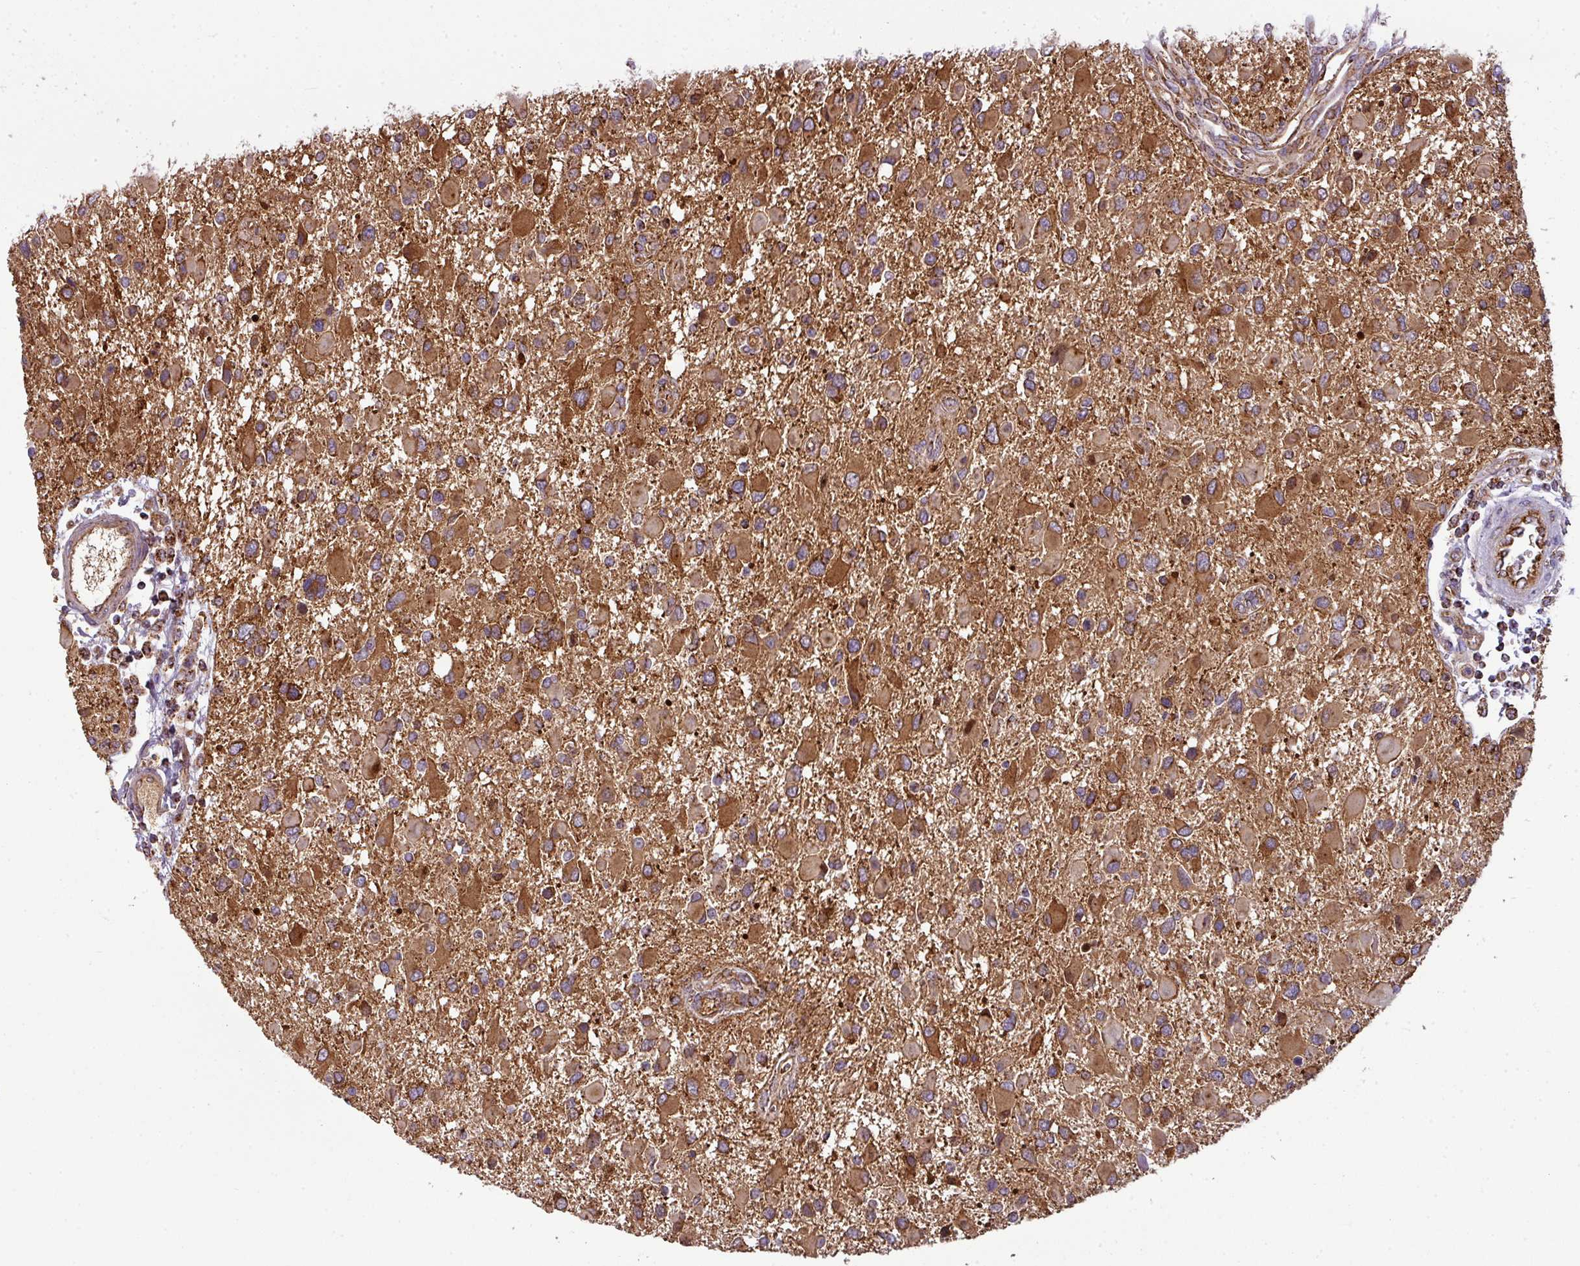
{"staining": {"intensity": "strong", "quantity": ">75%", "location": "cytoplasmic/membranous"}, "tissue": "glioma", "cell_type": "Tumor cells", "image_type": "cancer", "snomed": [{"axis": "morphology", "description": "Glioma, malignant, High grade"}, {"axis": "topography", "description": "Brain"}], "caption": "Brown immunohistochemical staining in high-grade glioma (malignant) displays strong cytoplasmic/membranous positivity in approximately >75% of tumor cells.", "gene": "PRELID3B", "patient": {"sex": "male", "age": 53}}